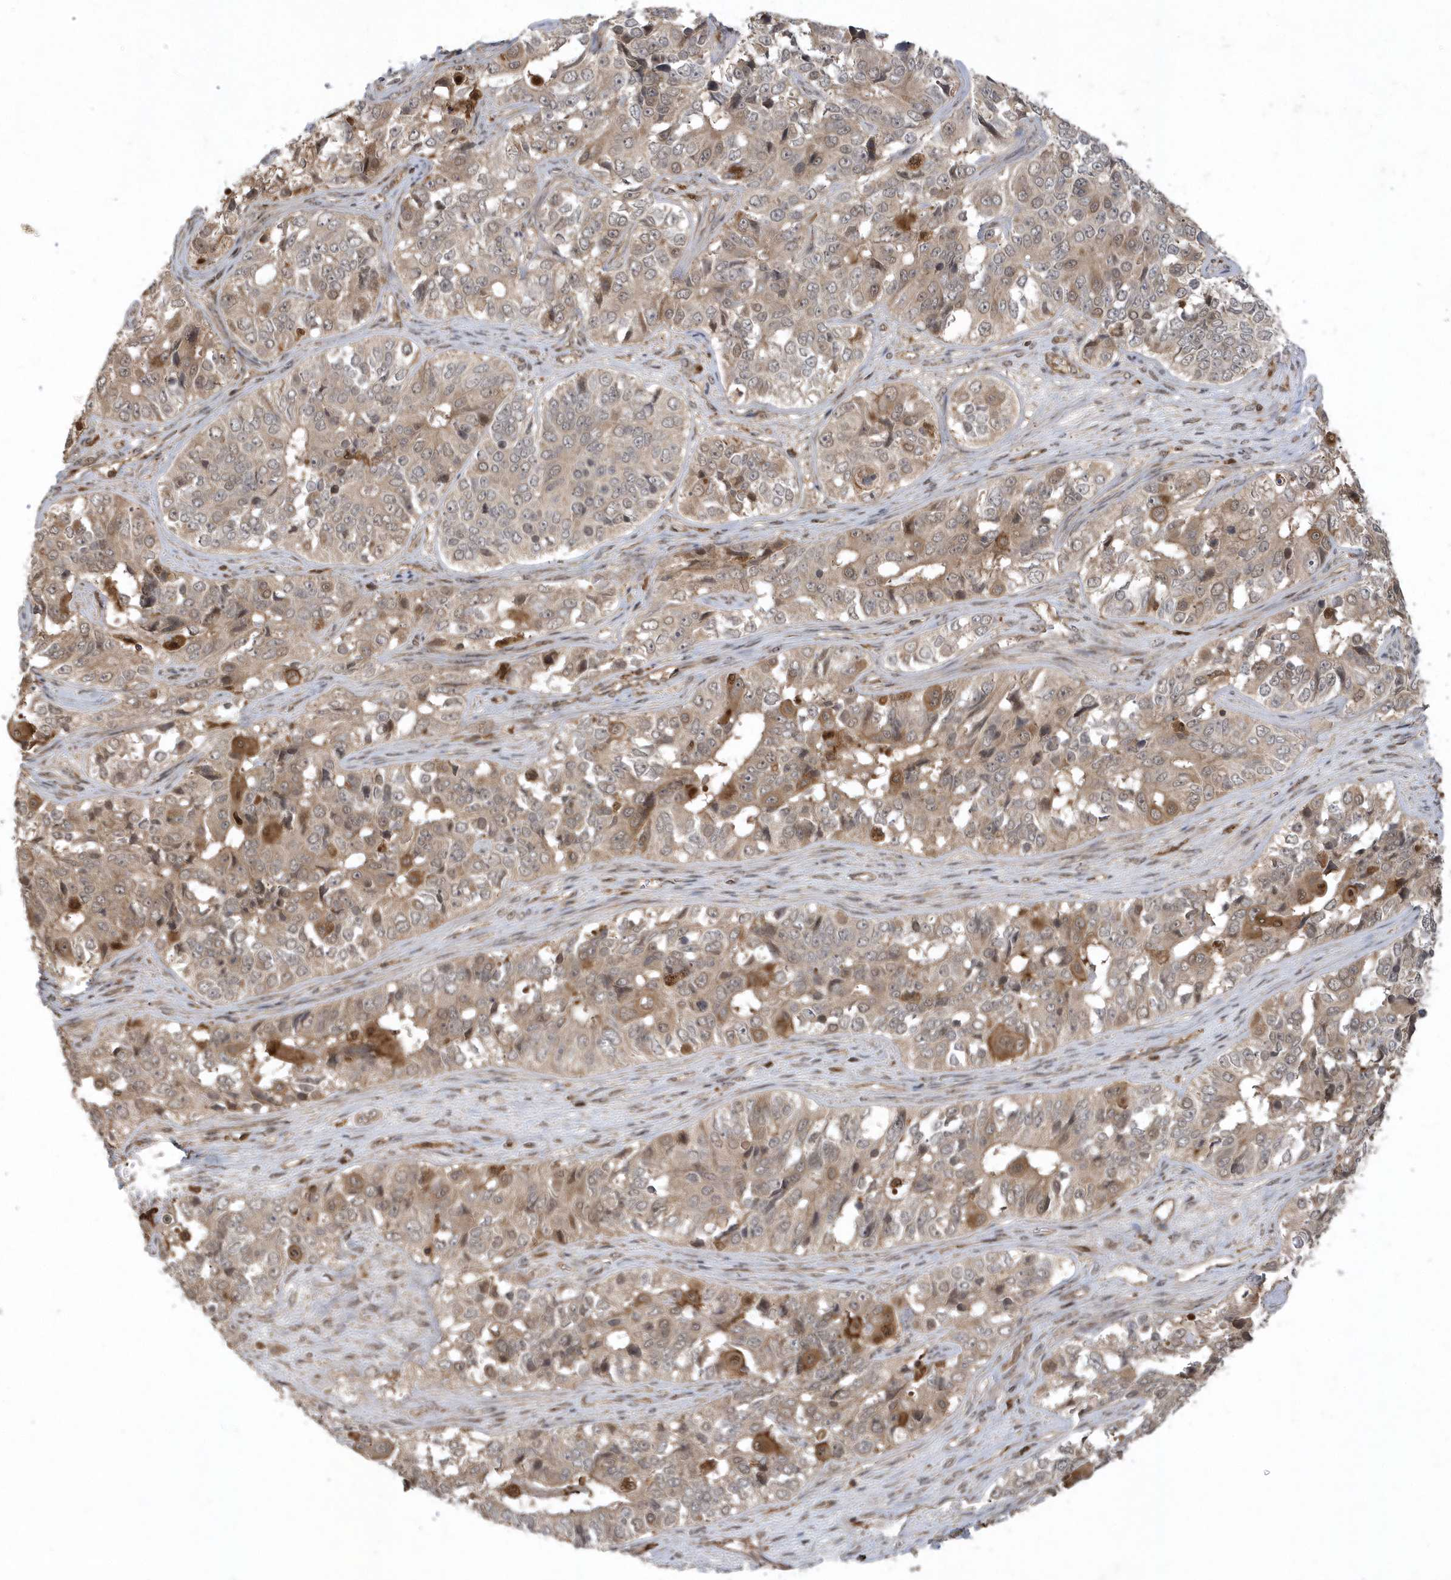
{"staining": {"intensity": "moderate", "quantity": ">75%", "location": "cytoplasmic/membranous"}, "tissue": "ovarian cancer", "cell_type": "Tumor cells", "image_type": "cancer", "snomed": [{"axis": "morphology", "description": "Carcinoma, endometroid"}, {"axis": "topography", "description": "Ovary"}], "caption": "The immunohistochemical stain highlights moderate cytoplasmic/membranous positivity in tumor cells of ovarian cancer (endometroid carcinoma) tissue. (Brightfield microscopy of DAB IHC at high magnification).", "gene": "LACC1", "patient": {"sex": "female", "age": 51}}